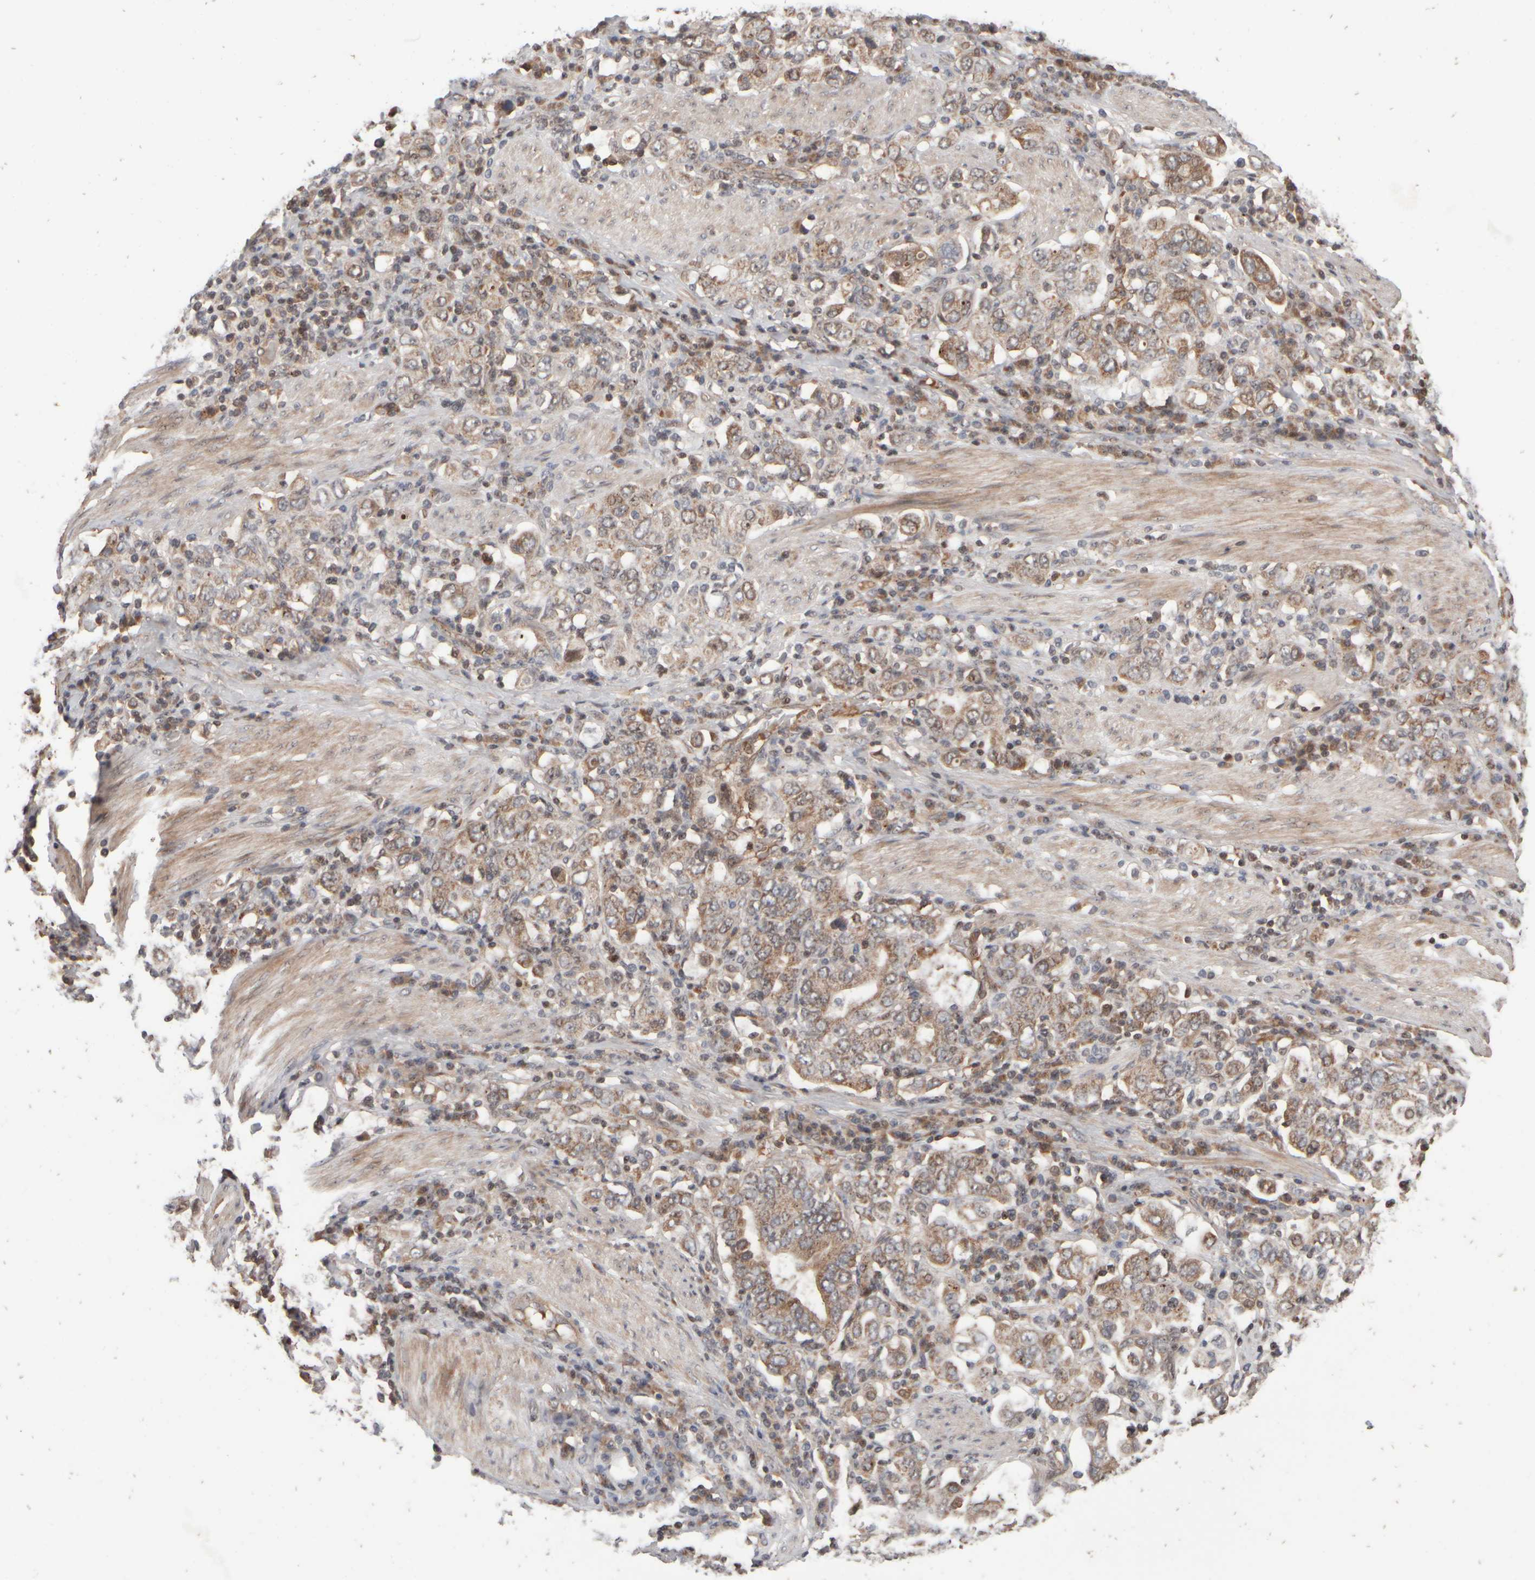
{"staining": {"intensity": "moderate", "quantity": ">75%", "location": "cytoplasmic/membranous"}, "tissue": "stomach cancer", "cell_type": "Tumor cells", "image_type": "cancer", "snomed": [{"axis": "morphology", "description": "Adenocarcinoma, NOS"}, {"axis": "topography", "description": "Stomach, upper"}], "caption": "DAB immunohistochemical staining of stomach cancer (adenocarcinoma) demonstrates moderate cytoplasmic/membranous protein staining in about >75% of tumor cells. (brown staining indicates protein expression, while blue staining denotes nuclei).", "gene": "ABHD11", "patient": {"sex": "male", "age": 62}}